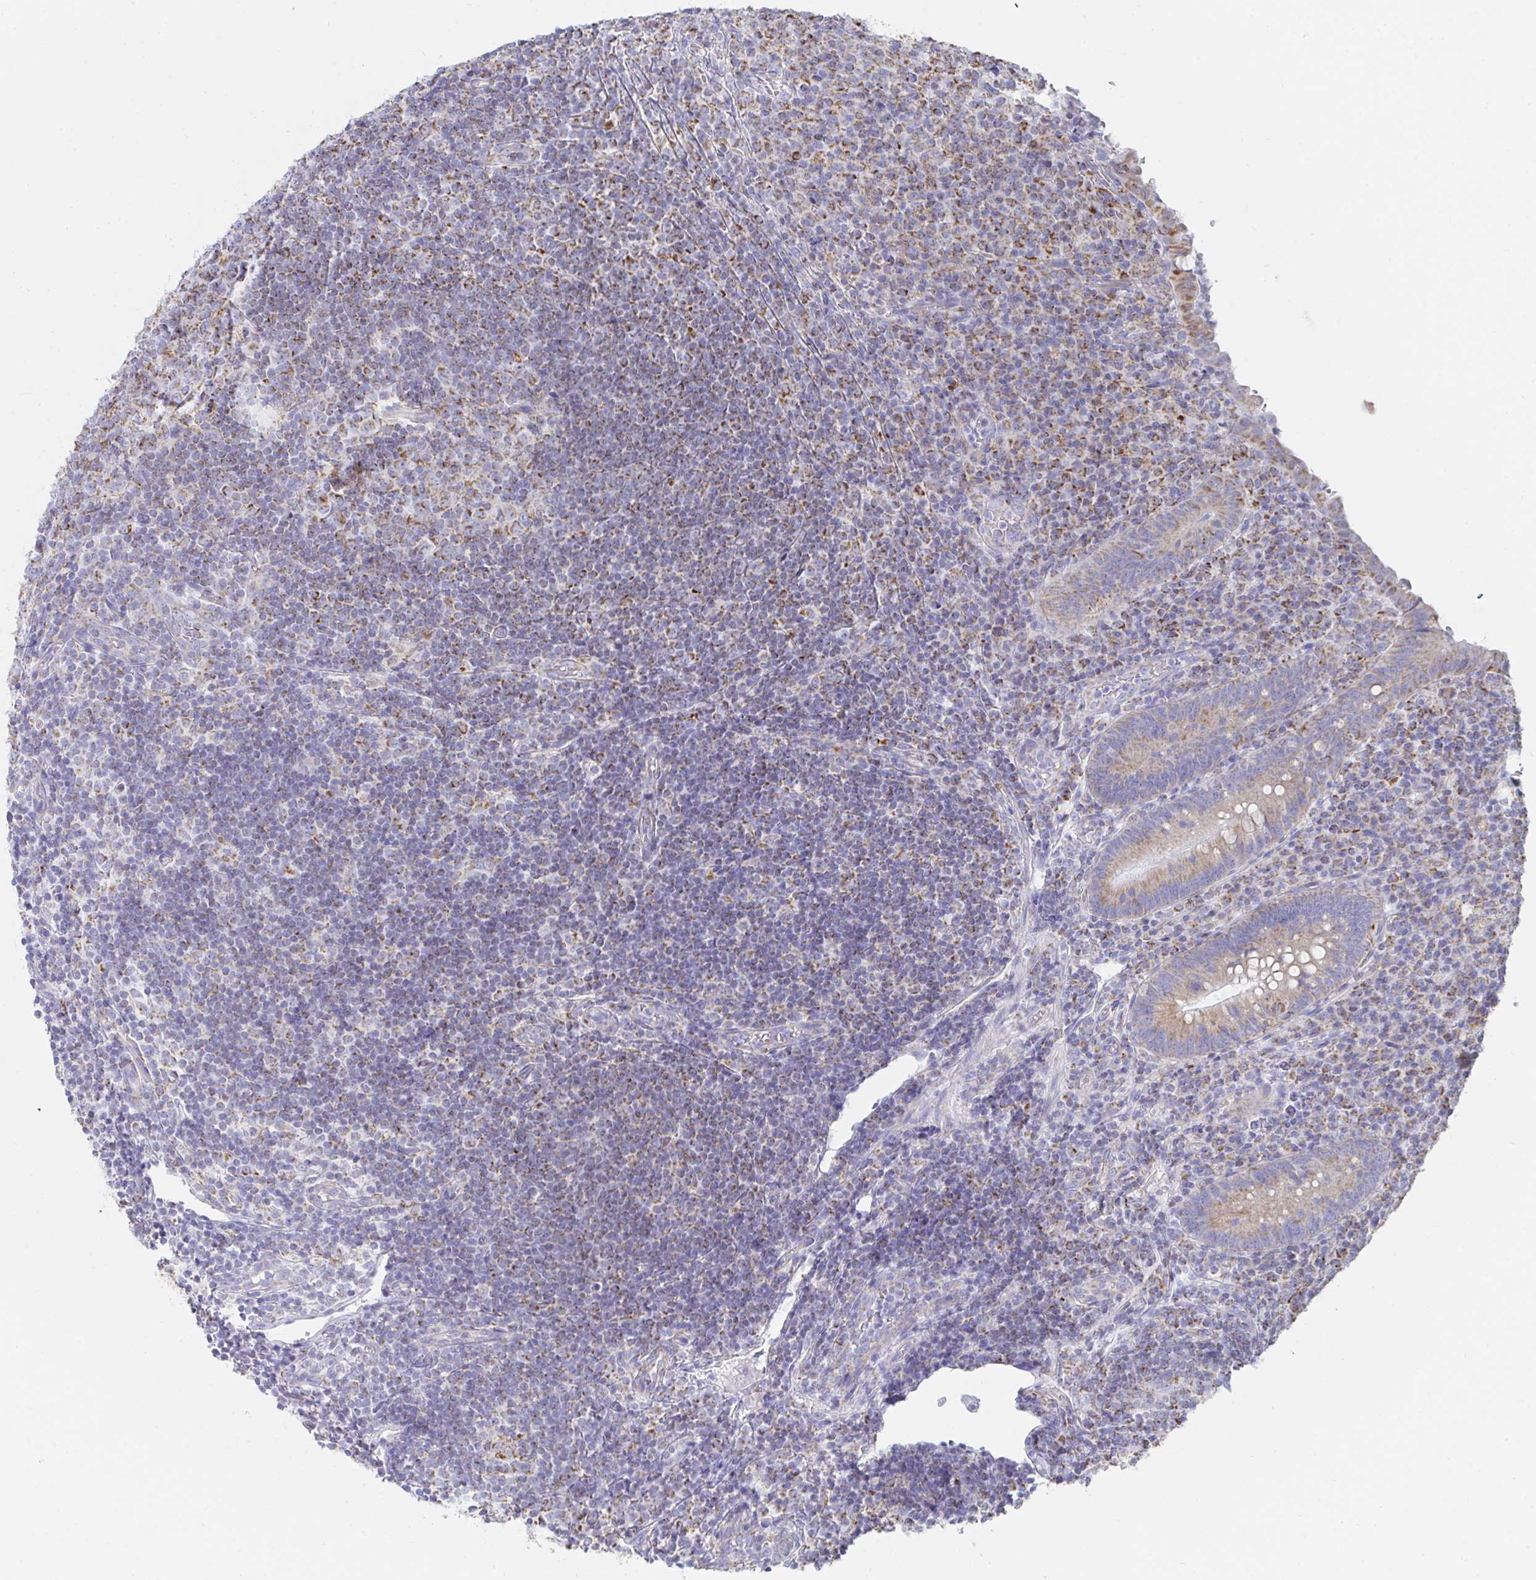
{"staining": {"intensity": "moderate", "quantity": ">75%", "location": "cytoplasmic/membranous"}, "tissue": "appendix", "cell_type": "Glandular cells", "image_type": "normal", "snomed": [{"axis": "morphology", "description": "Normal tissue, NOS"}, {"axis": "topography", "description": "Appendix"}], "caption": "IHC micrograph of benign appendix: human appendix stained using immunohistochemistry (IHC) reveals medium levels of moderate protein expression localized specifically in the cytoplasmic/membranous of glandular cells, appearing as a cytoplasmic/membranous brown color.", "gene": "AIFM1", "patient": {"sex": "male", "age": 18}}